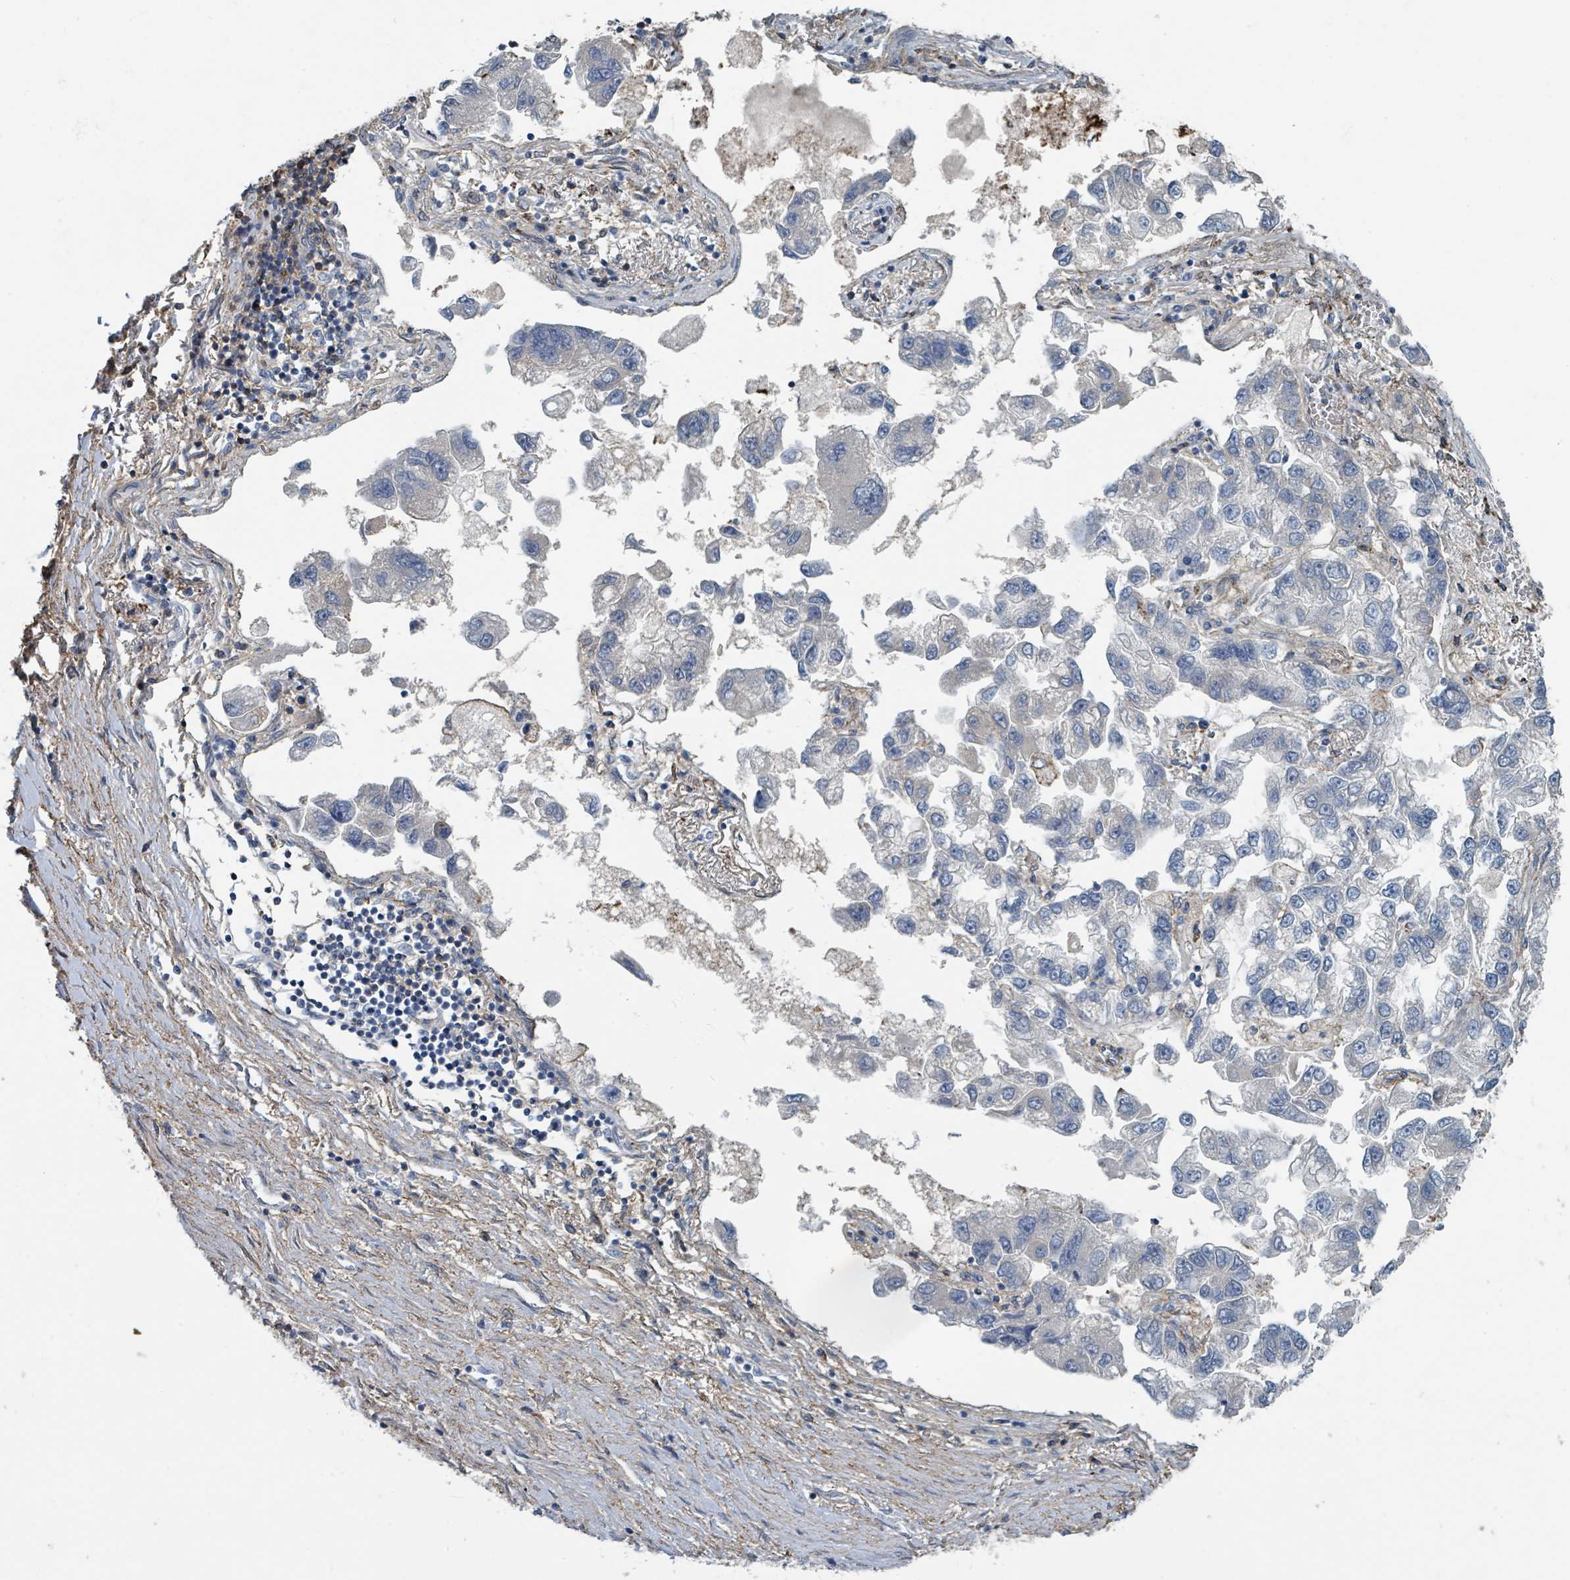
{"staining": {"intensity": "negative", "quantity": "none", "location": "none"}, "tissue": "lung cancer", "cell_type": "Tumor cells", "image_type": "cancer", "snomed": [{"axis": "morphology", "description": "Adenocarcinoma, NOS"}, {"axis": "topography", "description": "Lung"}], "caption": "Adenocarcinoma (lung) was stained to show a protein in brown. There is no significant expression in tumor cells.", "gene": "LRRC42", "patient": {"sex": "female", "age": 54}}